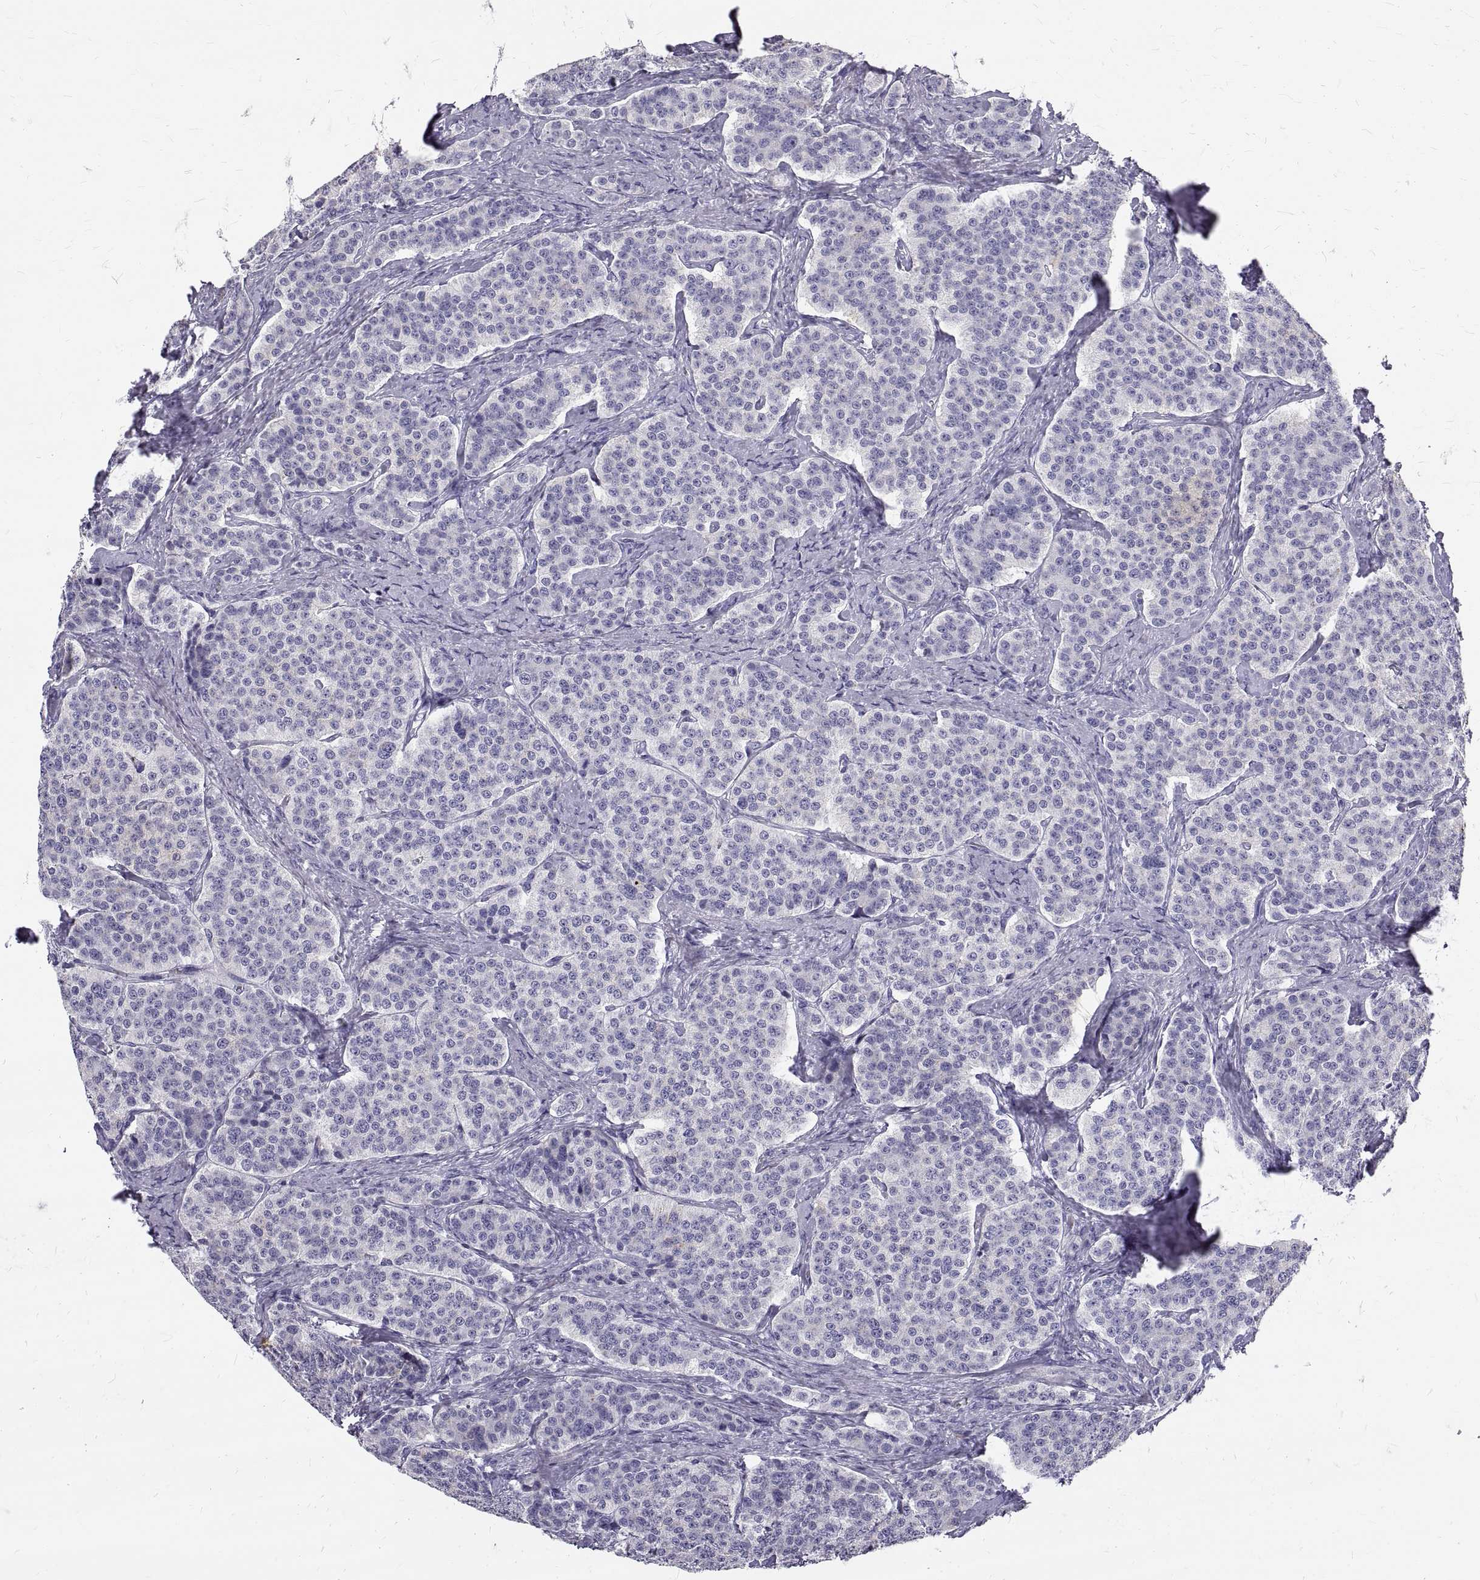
{"staining": {"intensity": "negative", "quantity": "none", "location": "none"}, "tissue": "carcinoid", "cell_type": "Tumor cells", "image_type": "cancer", "snomed": [{"axis": "morphology", "description": "Carcinoid, malignant, NOS"}, {"axis": "topography", "description": "Small intestine"}], "caption": "Malignant carcinoid was stained to show a protein in brown. There is no significant staining in tumor cells. (DAB IHC visualized using brightfield microscopy, high magnification).", "gene": "GNG12", "patient": {"sex": "female", "age": 58}}